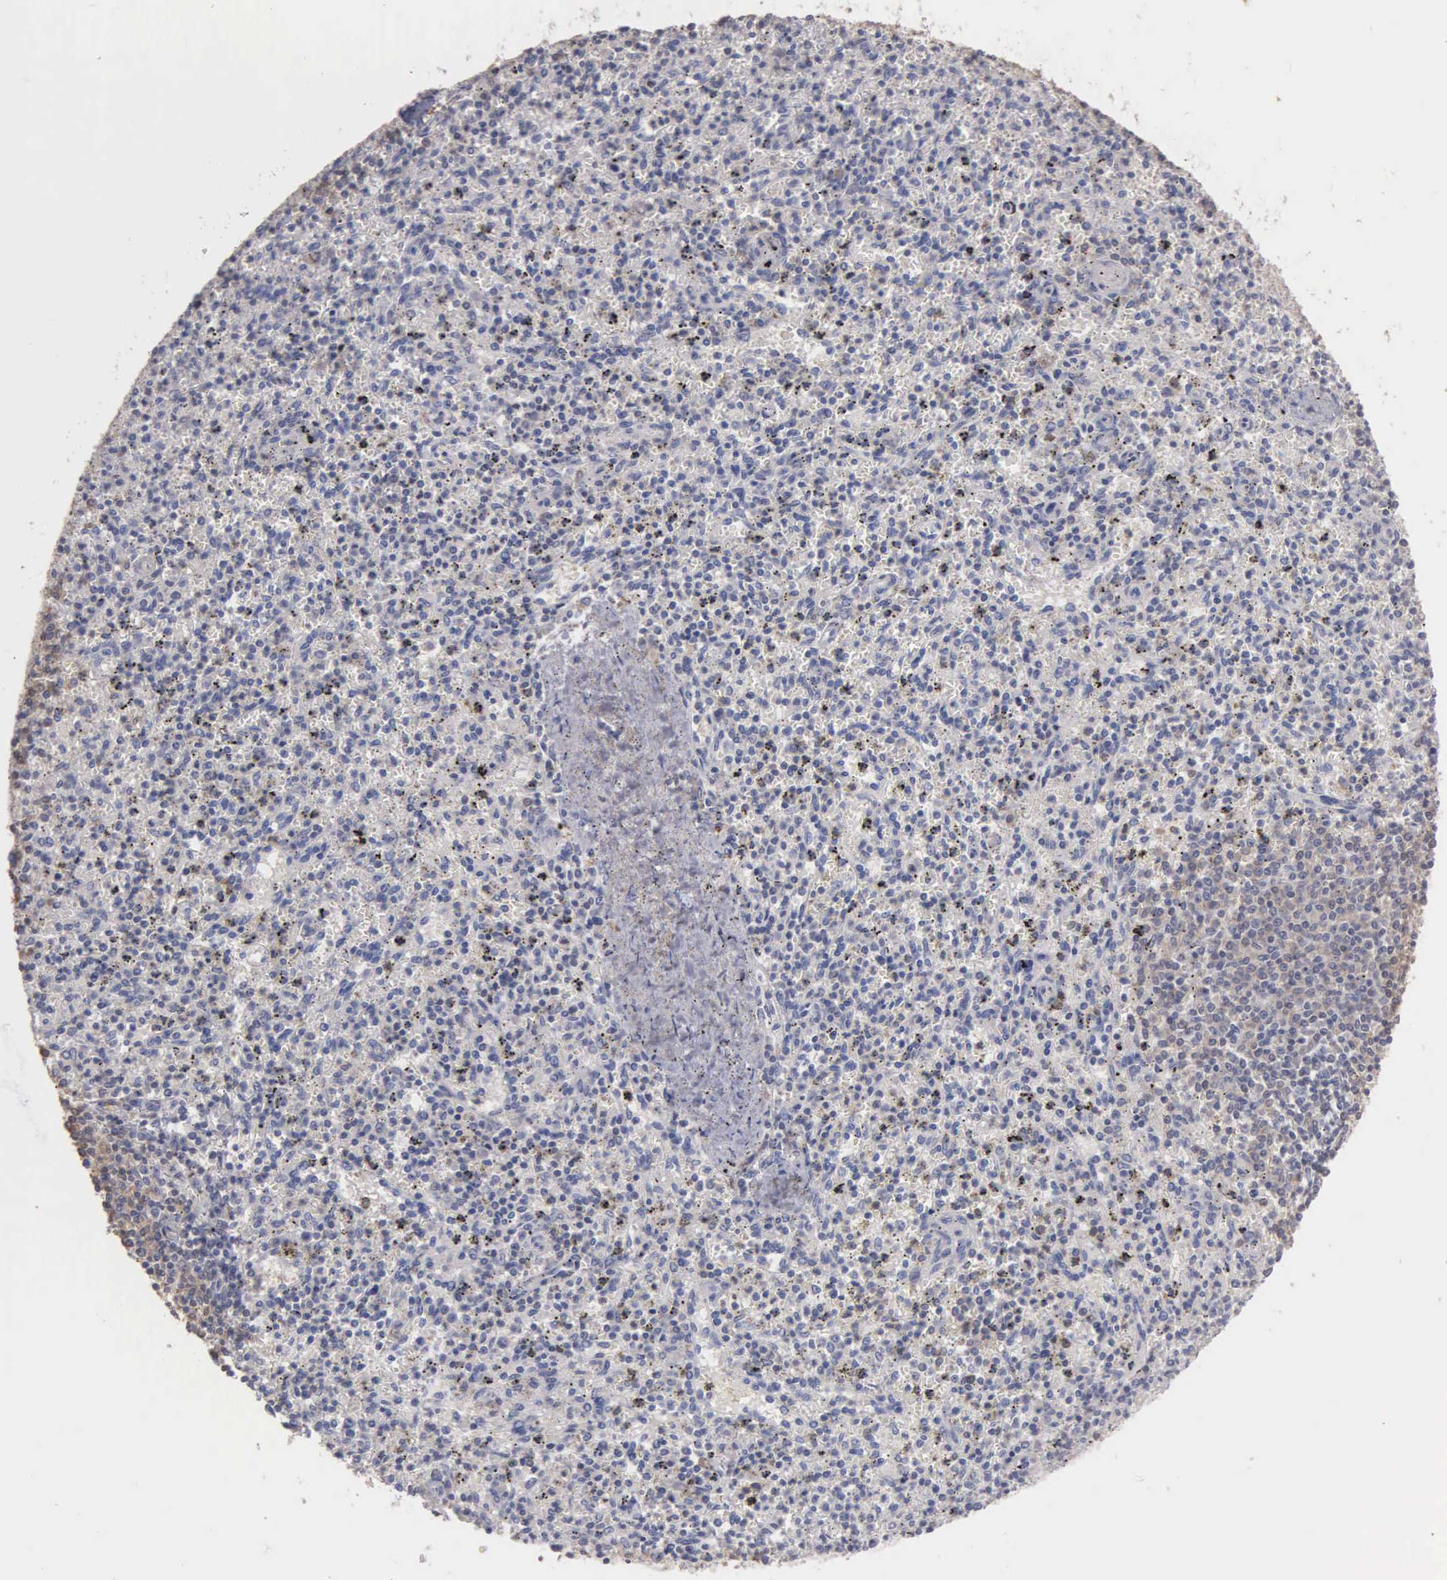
{"staining": {"intensity": "negative", "quantity": "none", "location": "none"}, "tissue": "spleen", "cell_type": "Cells in red pulp", "image_type": "normal", "snomed": [{"axis": "morphology", "description": "Normal tissue, NOS"}, {"axis": "topography", "description": "Spleen"}], "caption": "Image shows no significant protein positivity in cells in red pulp of benign spleen.", "gene": "ENO3", "patient": {"sex": "male", "age": 72}}